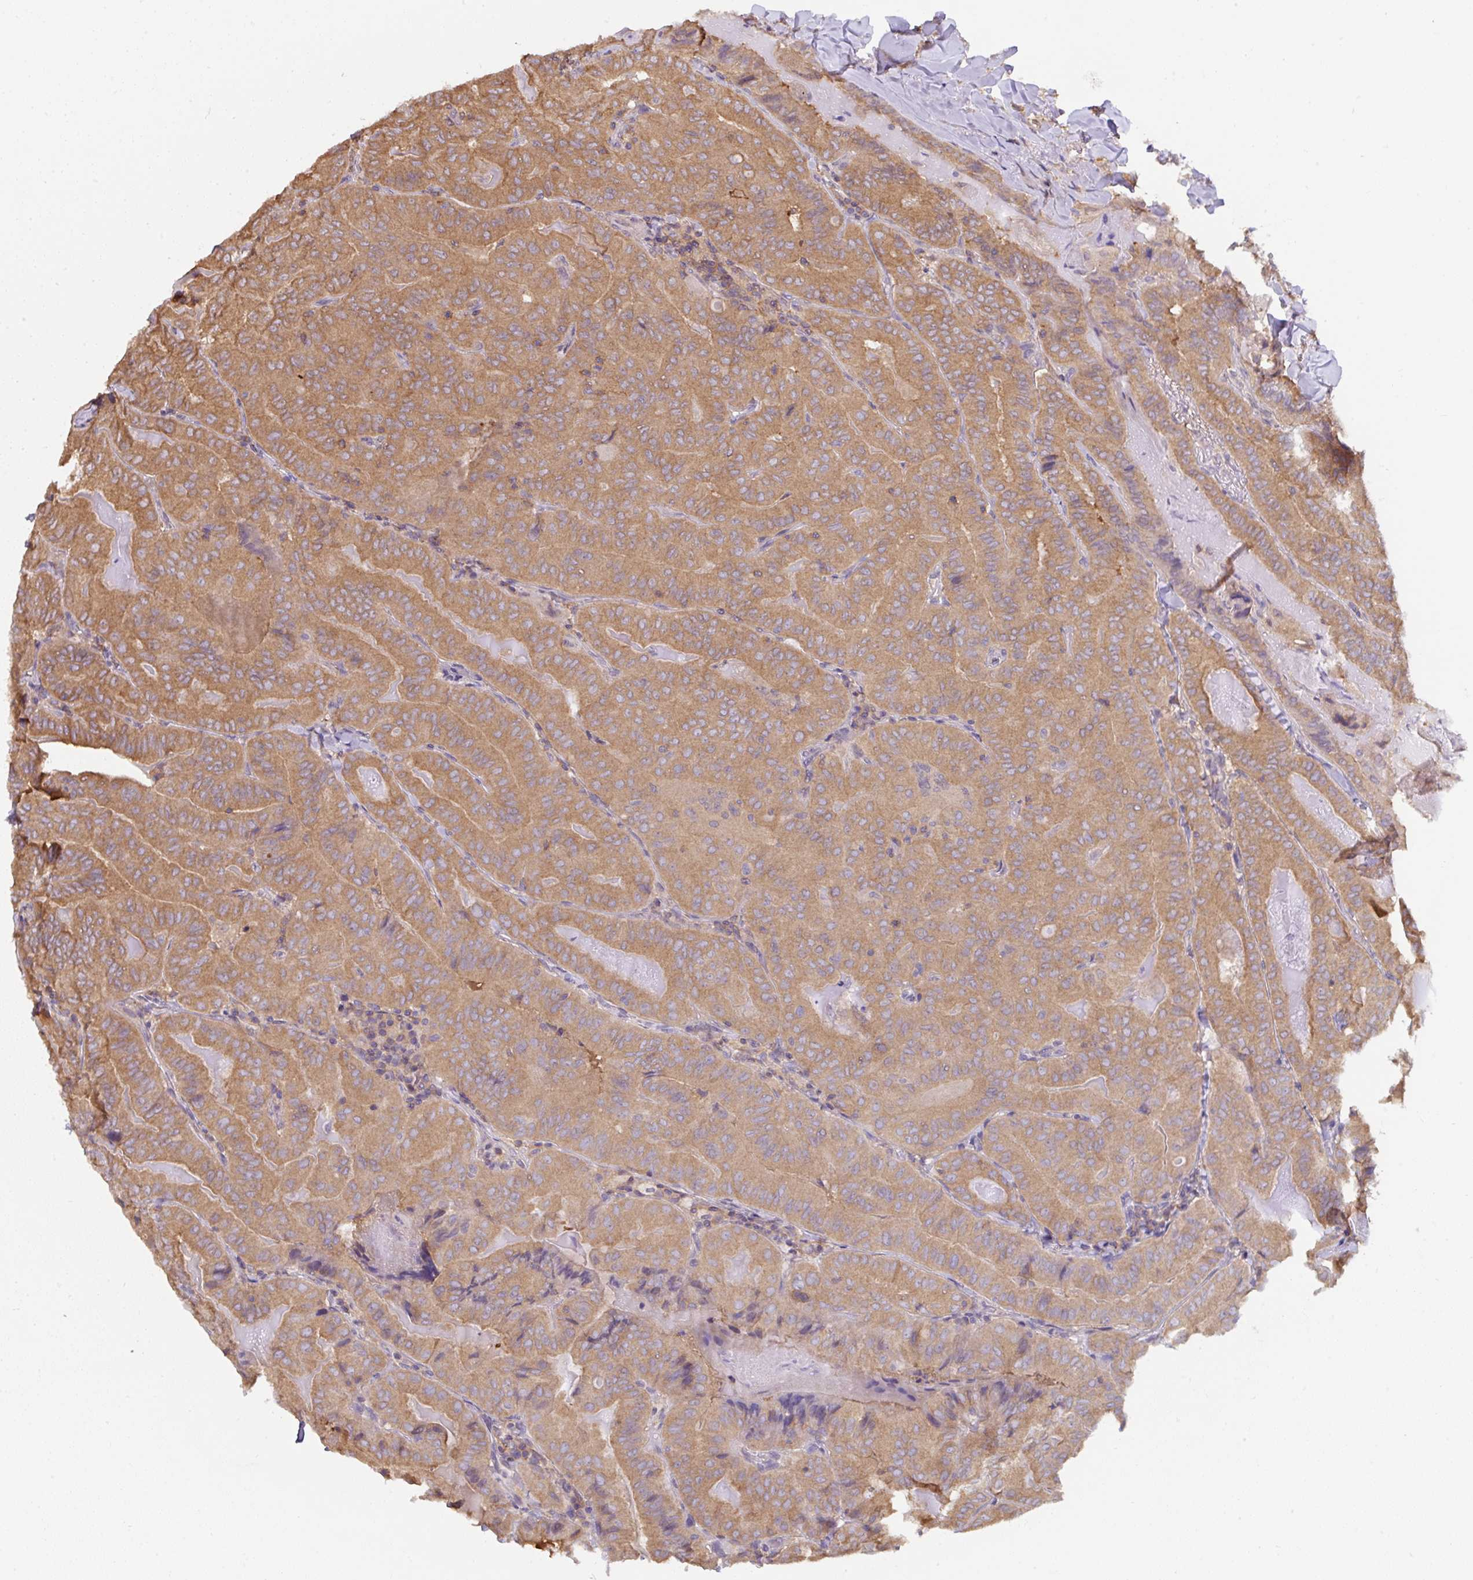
{"staining": {"intensity": "moderate", "quantity": ">75%", "location": "cytoplasmic/membranous"}, "tissue": "thyroid cancer", "cell_type": "Tumor cells", "image_type": "cancer", "snomed": [{"axis": "morphology", "description": "Papillary adenocarcinoma, NOS"}, {"axis": "topography", "description": "Thyroid gland"}], "caption": "There is medium levels of moderate cytoplasmic/membranous positivity in tumor cells of thyroid cancer (papillary adenocarcinoma), as demonstrated by immunohistochemical staining (brown color).", "gene": "ST13", "patient": {"sex": "female", "age": 68}}